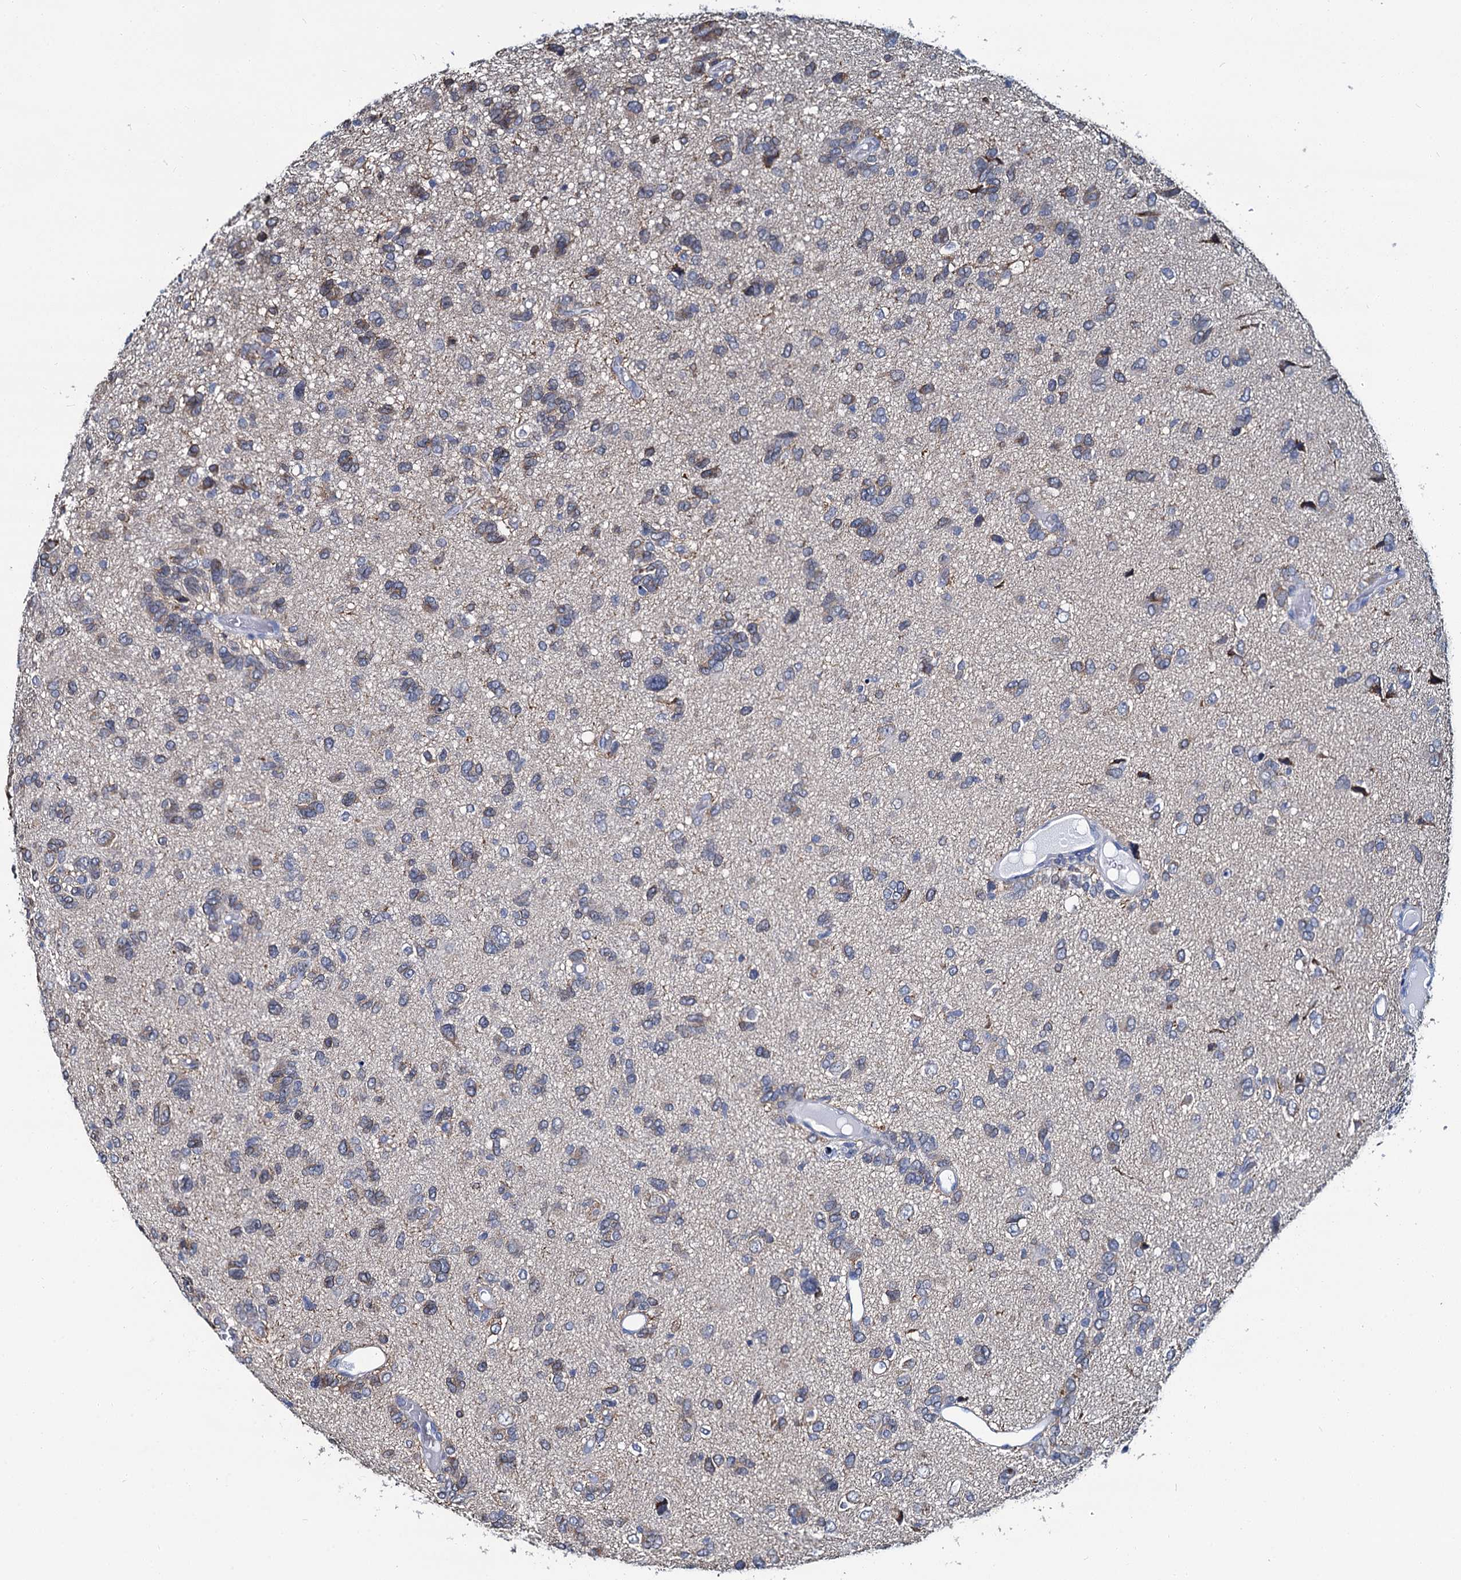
{"staining": {"intensity": "weak", "quantity": "<25%", "location": "cytoplasmic/membranous"}, "tissue": "glioma", "cell_type": "Tumor cells", "image_type": "cancer", "snomed": [{"axis": "morphology", "description": "Glioma, malignant, High grade"}, {"axis": "topography", "description": "Brain"}], "caption": "Immunohistochemistry (IHC) of malignant high-grade glioma displays no positivity in tumor cells.", "gene": "MIOX", "patient": {"sex": "female", "age": 59}}